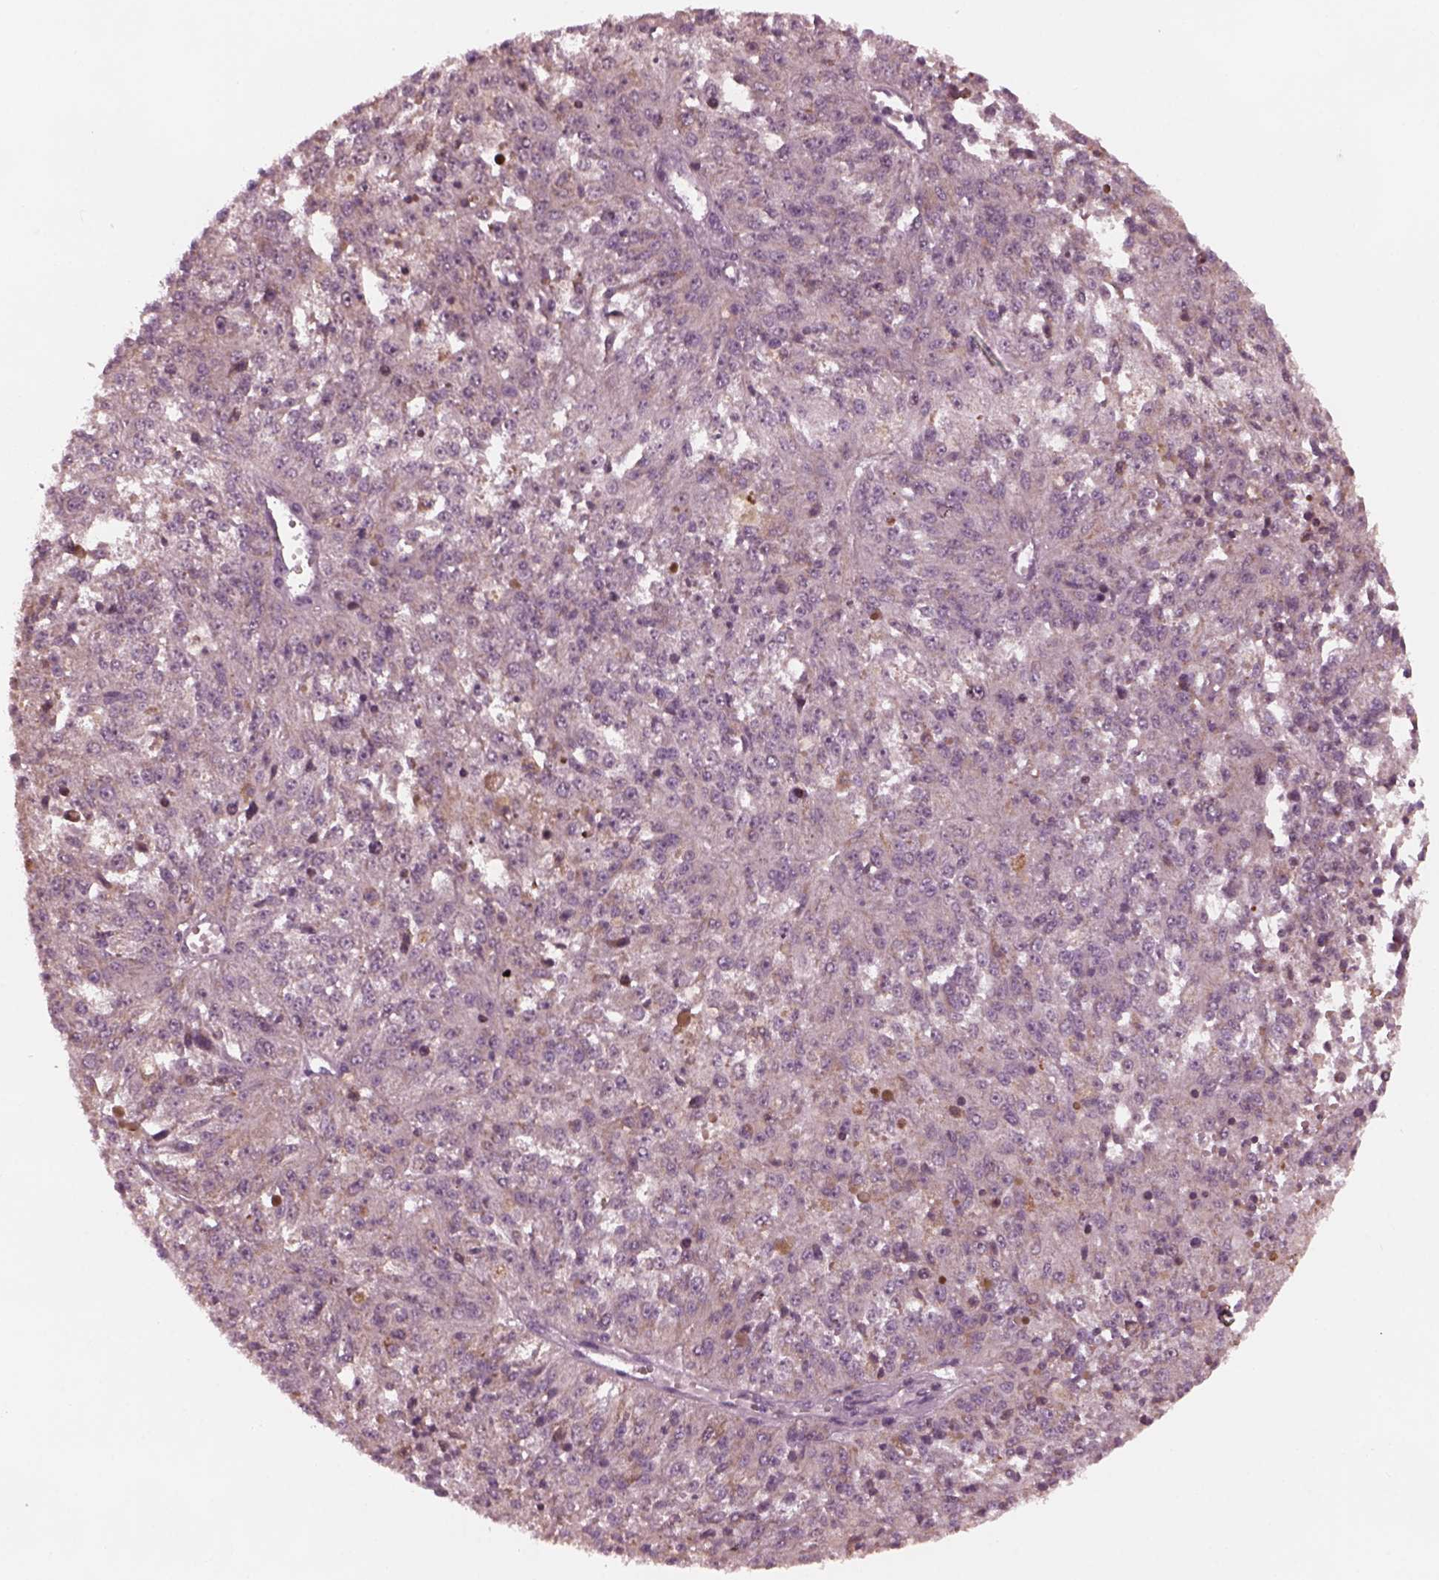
{"staining": {"intensity": "moderate", "quantity": "<25%", "location": "cytoplasmic/membranous"}, "tissue": "melanoma", "cell_type": "Tumor cells", "image_type": "cancer", "snomed": [{"axis": "morphology", "description": "Malignant melanoma, Metastatic site"}, {"axis": "topography", "description": "Lymph node"}], "caption": "Immunohistochemical staining of malignant melanoma (metastatic site) reveals low levels of moderate cytoplasmic/membranous positivity in about <25% of tumor cells. (Stains: DAB in brown, nuclei in blue, Microscopy: brightfield microscopy at high magnification).", "gene": "CELSR3", "patient": {"sex": "female", "age": 64}}